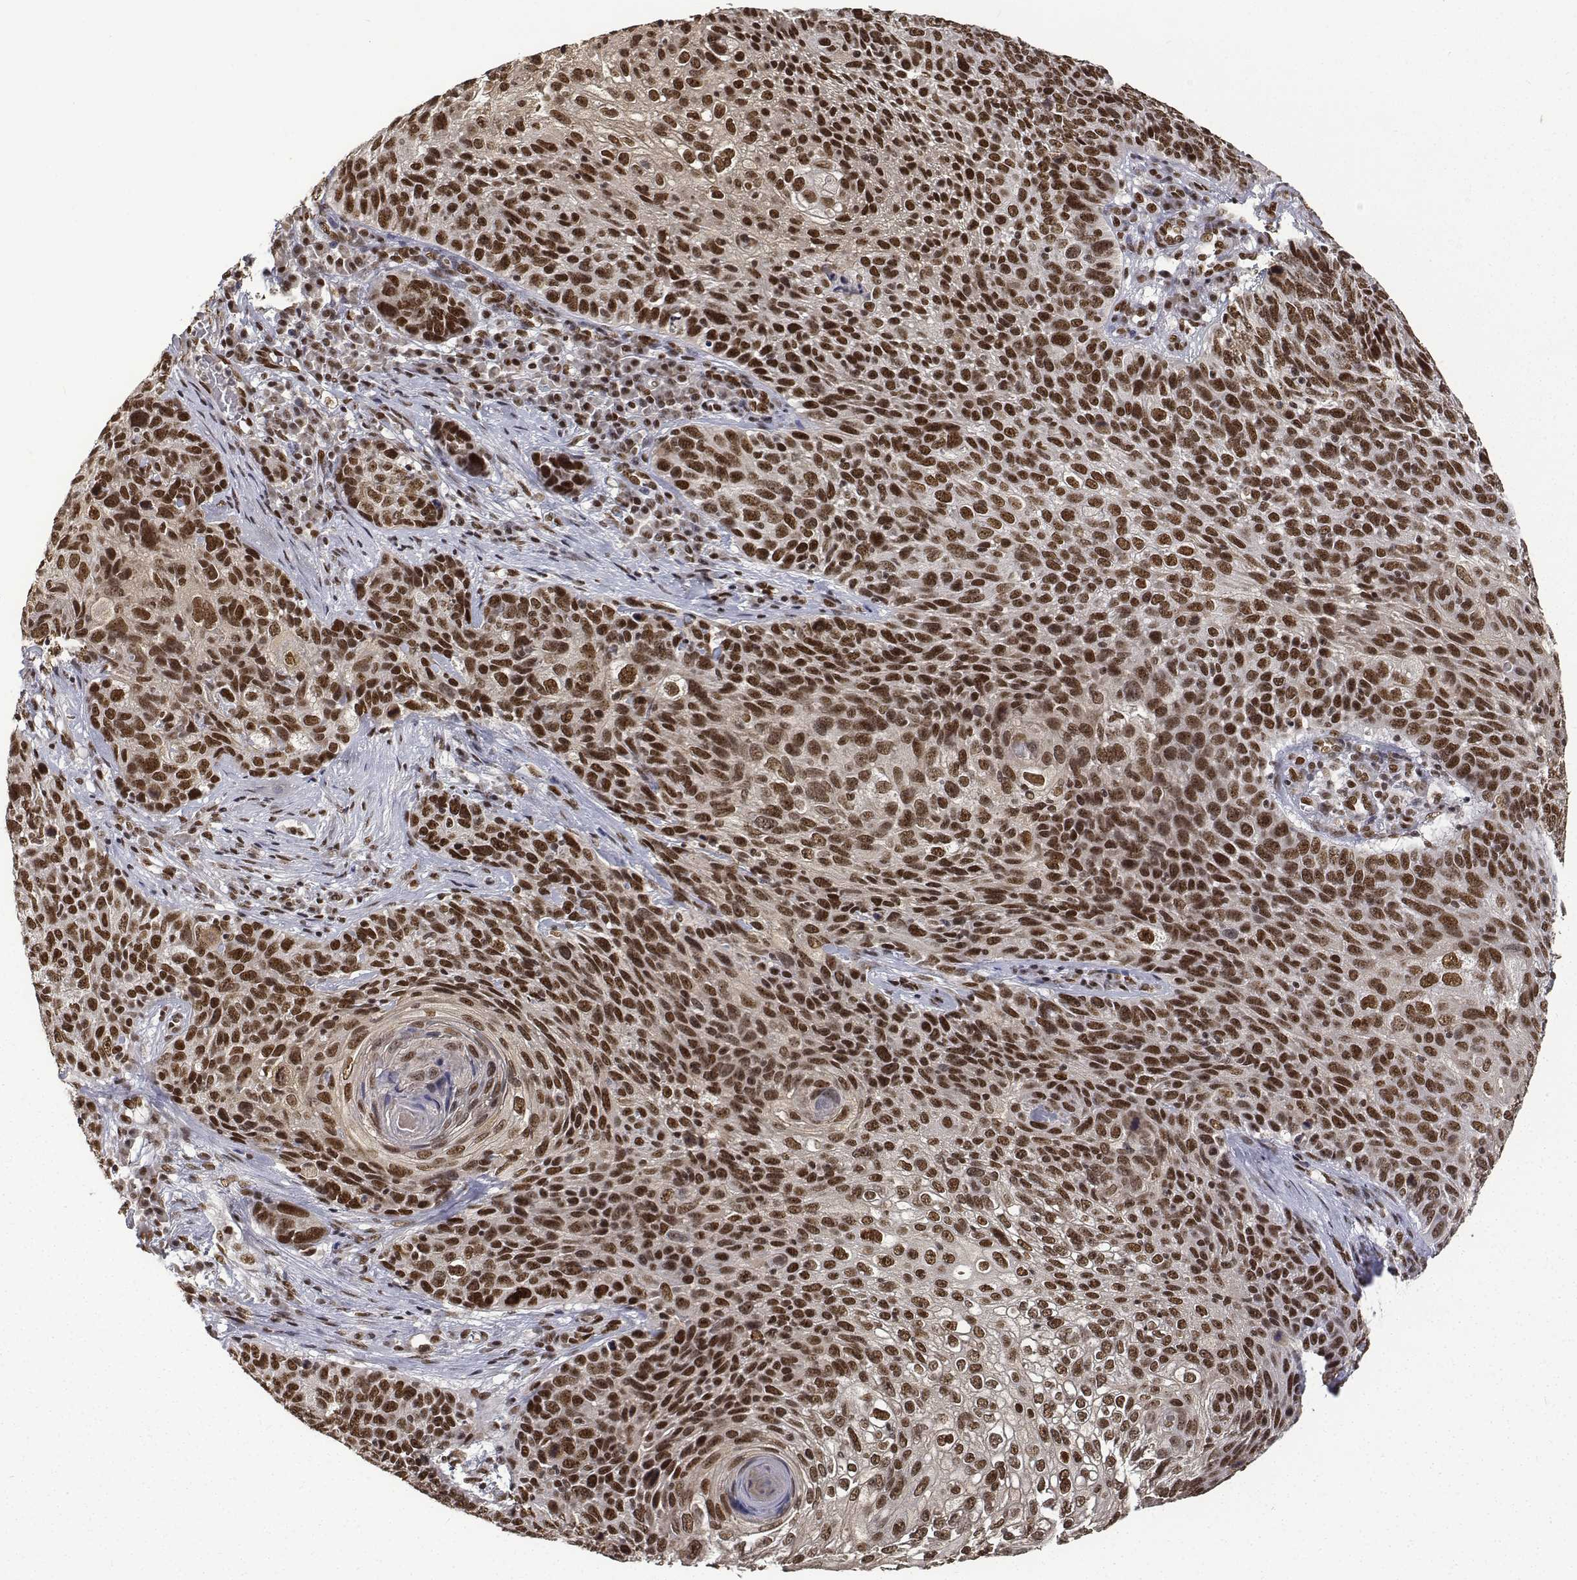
{"staining": {"intensity": "strong", "quantity": ">75%", "location": "nuclear"}, "tissue": "skin cancer", "cell_type": "Tumor cells", "image_type": "cancer", "snomed": [{"axis": "morphology", "description": "Squamous cell carcinoma, NOS"}, {"axis": "topography", "description": "Skin"}], "caption": "Tumor cells reveal high levels of strong nuclear staining in approximately >75% of cells in human skin squamous cell carcinoma.", "gene": "ATRX", "patient": {"sex": "male", "age": 92}}